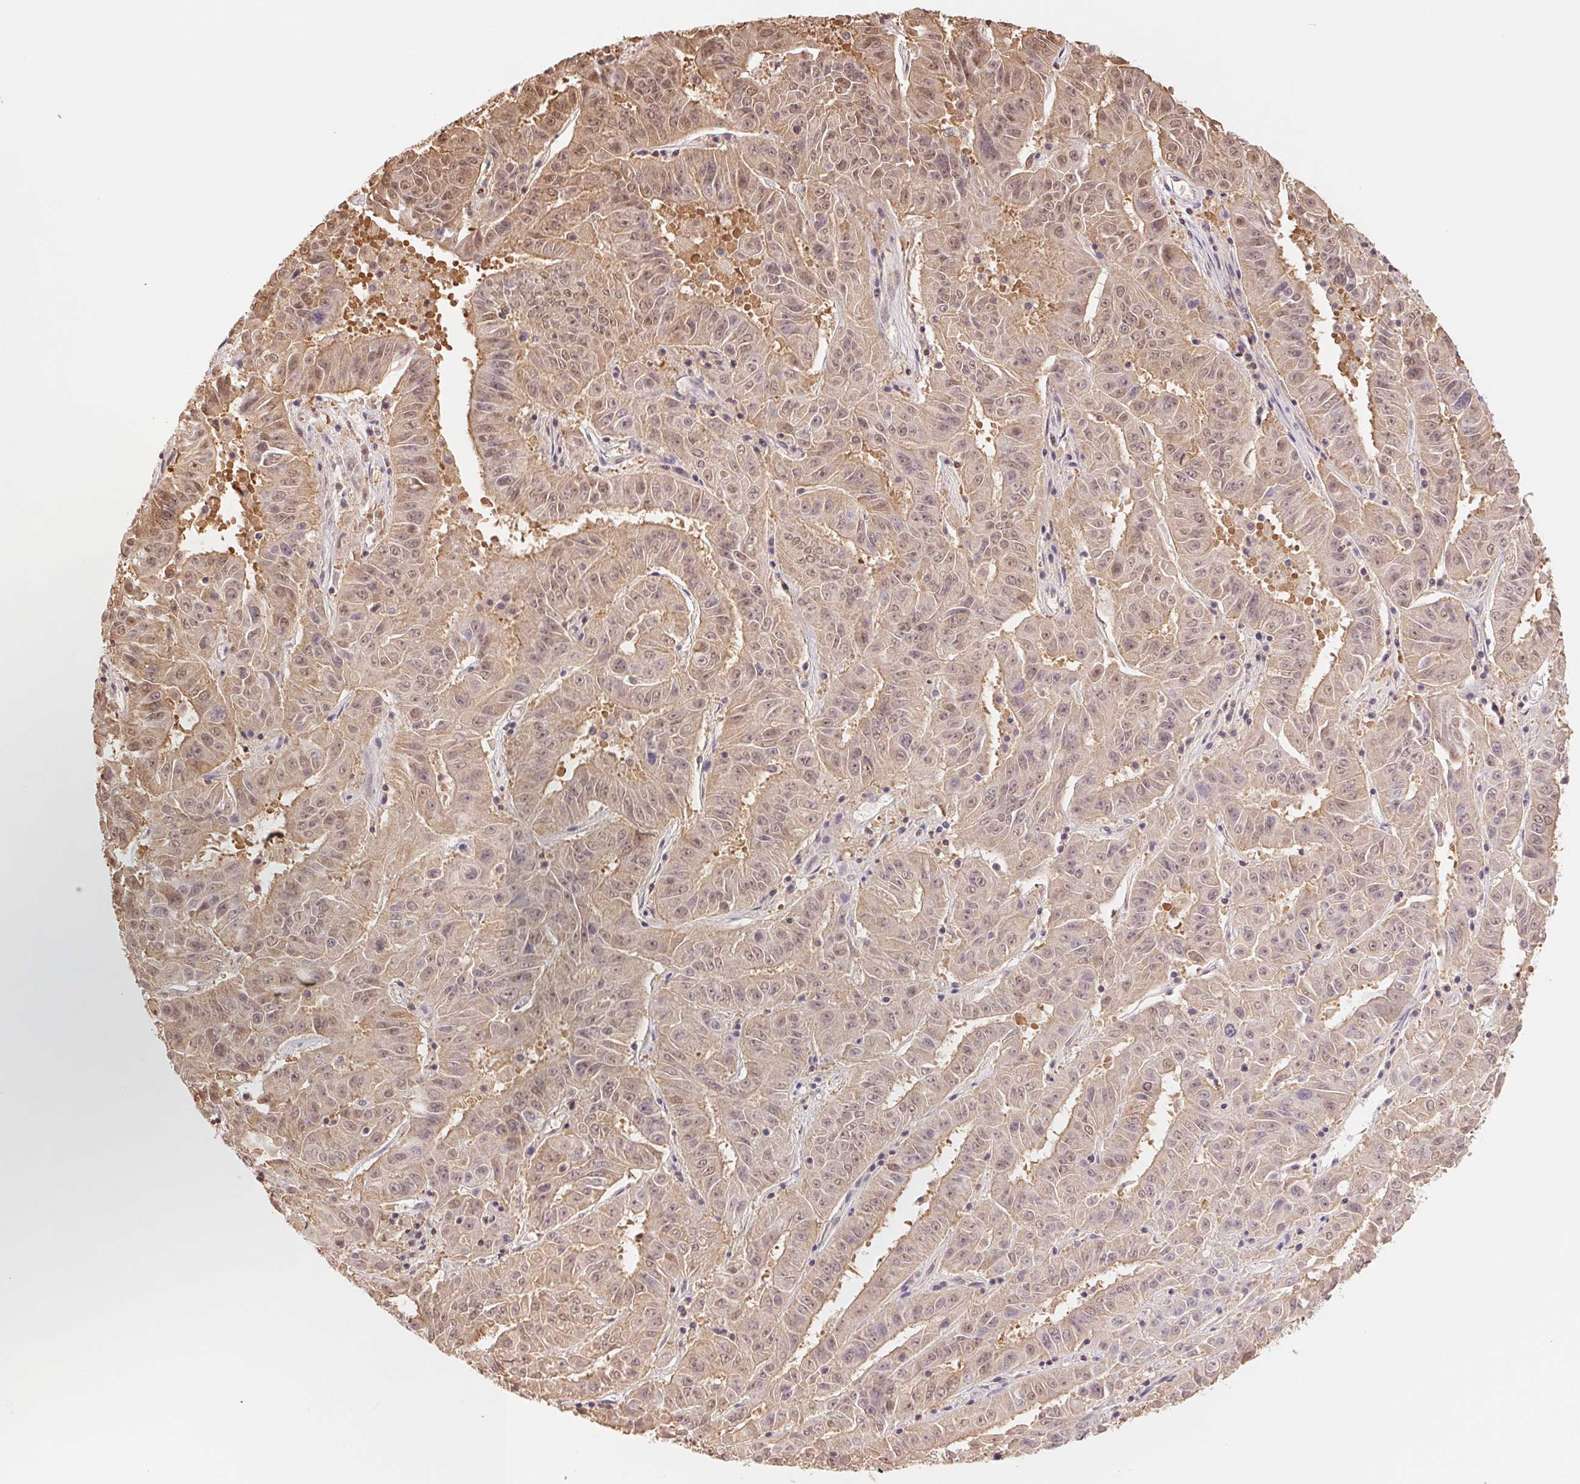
{"staining": {"intensity": "weak", "quantity": ">75%", "location": "cytoplasmic/membranous,nuclear"}, "tissue": "pancreatic cancer", "cell_type": "Tumor cells", "image_type": "cancer", "snomed": [{"axis": "morphology", "description": "Adenocarcinoma, NOS"}, {"axis": "topography", "description": "Pancreas"}], "caption": "Immunohistochemistry image of neoplastic tissue: pancreatic adenocarcinoma stained using immunohistochemistry (IHC) displays low levels of weak protein expression localized specifically in the cytoplasmic/membranous and nuclear of tumor cells, appearing as a cytoplasmic/membranous and nuclear brown color.", "gene": "CDC123", "patient": {"sex": "male", "age": 63}}